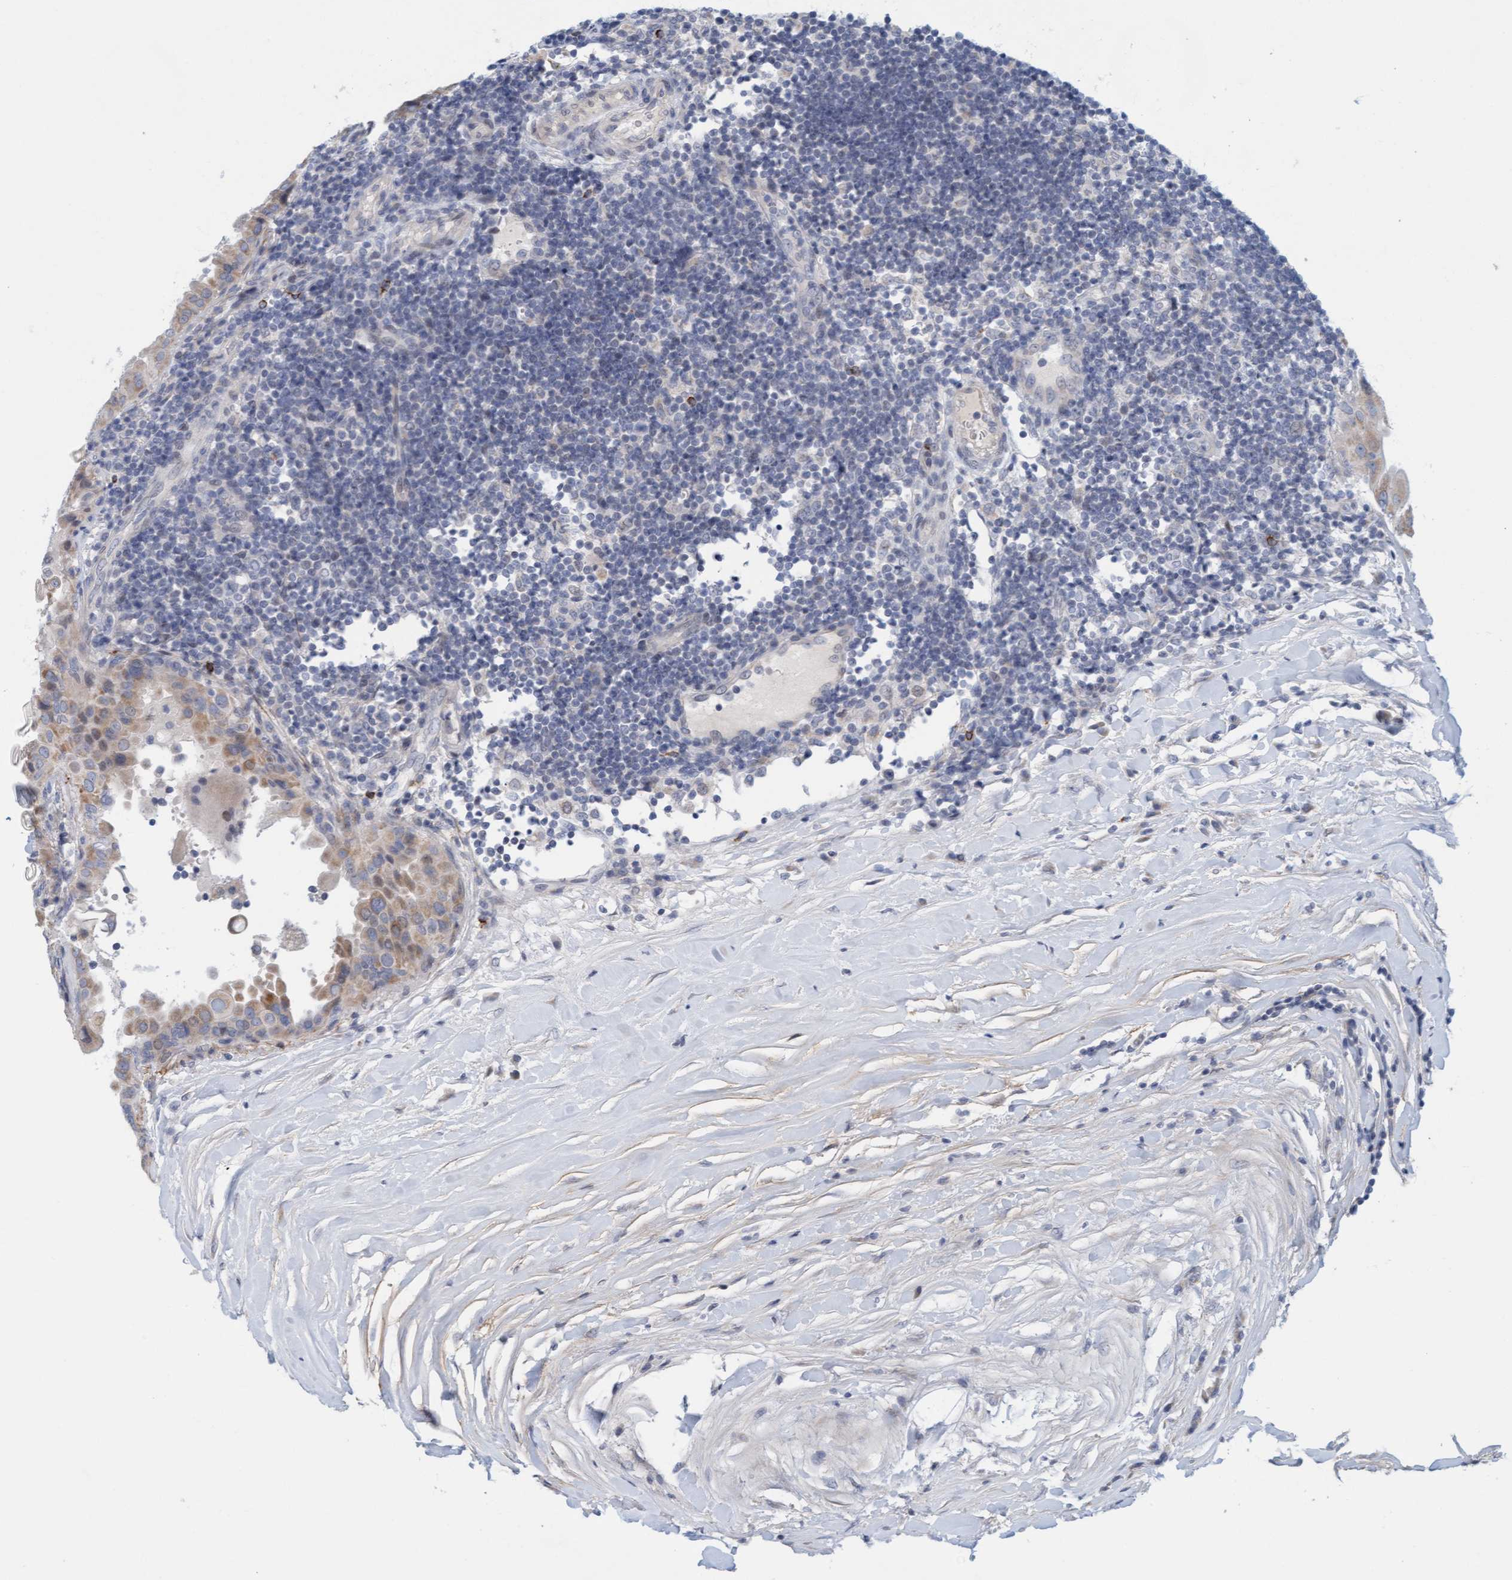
{"staining": {"intensity": "weak", "quantity": ">75%", "location": "cytoplasmic/membranous"}, "tissue": "thyroid cancer", "cell_type": "Tumor cells", "image_type": "cancer", "snomed": [{"axis": "morphology", "description": "Papillary adenocarcinoma, NOS"}, {"axis": "topography", "description": "Thyroid gland"}], "caption": "Immunohistochemistry of thyroid cancer (papillary adenocarcinoma) demonstrates low levels of weak cytoplasmic/membranous staining in about >75% of tumor cells.", "gene": "ZC3H3", "patient": {"sex": "male", "age": 33}}